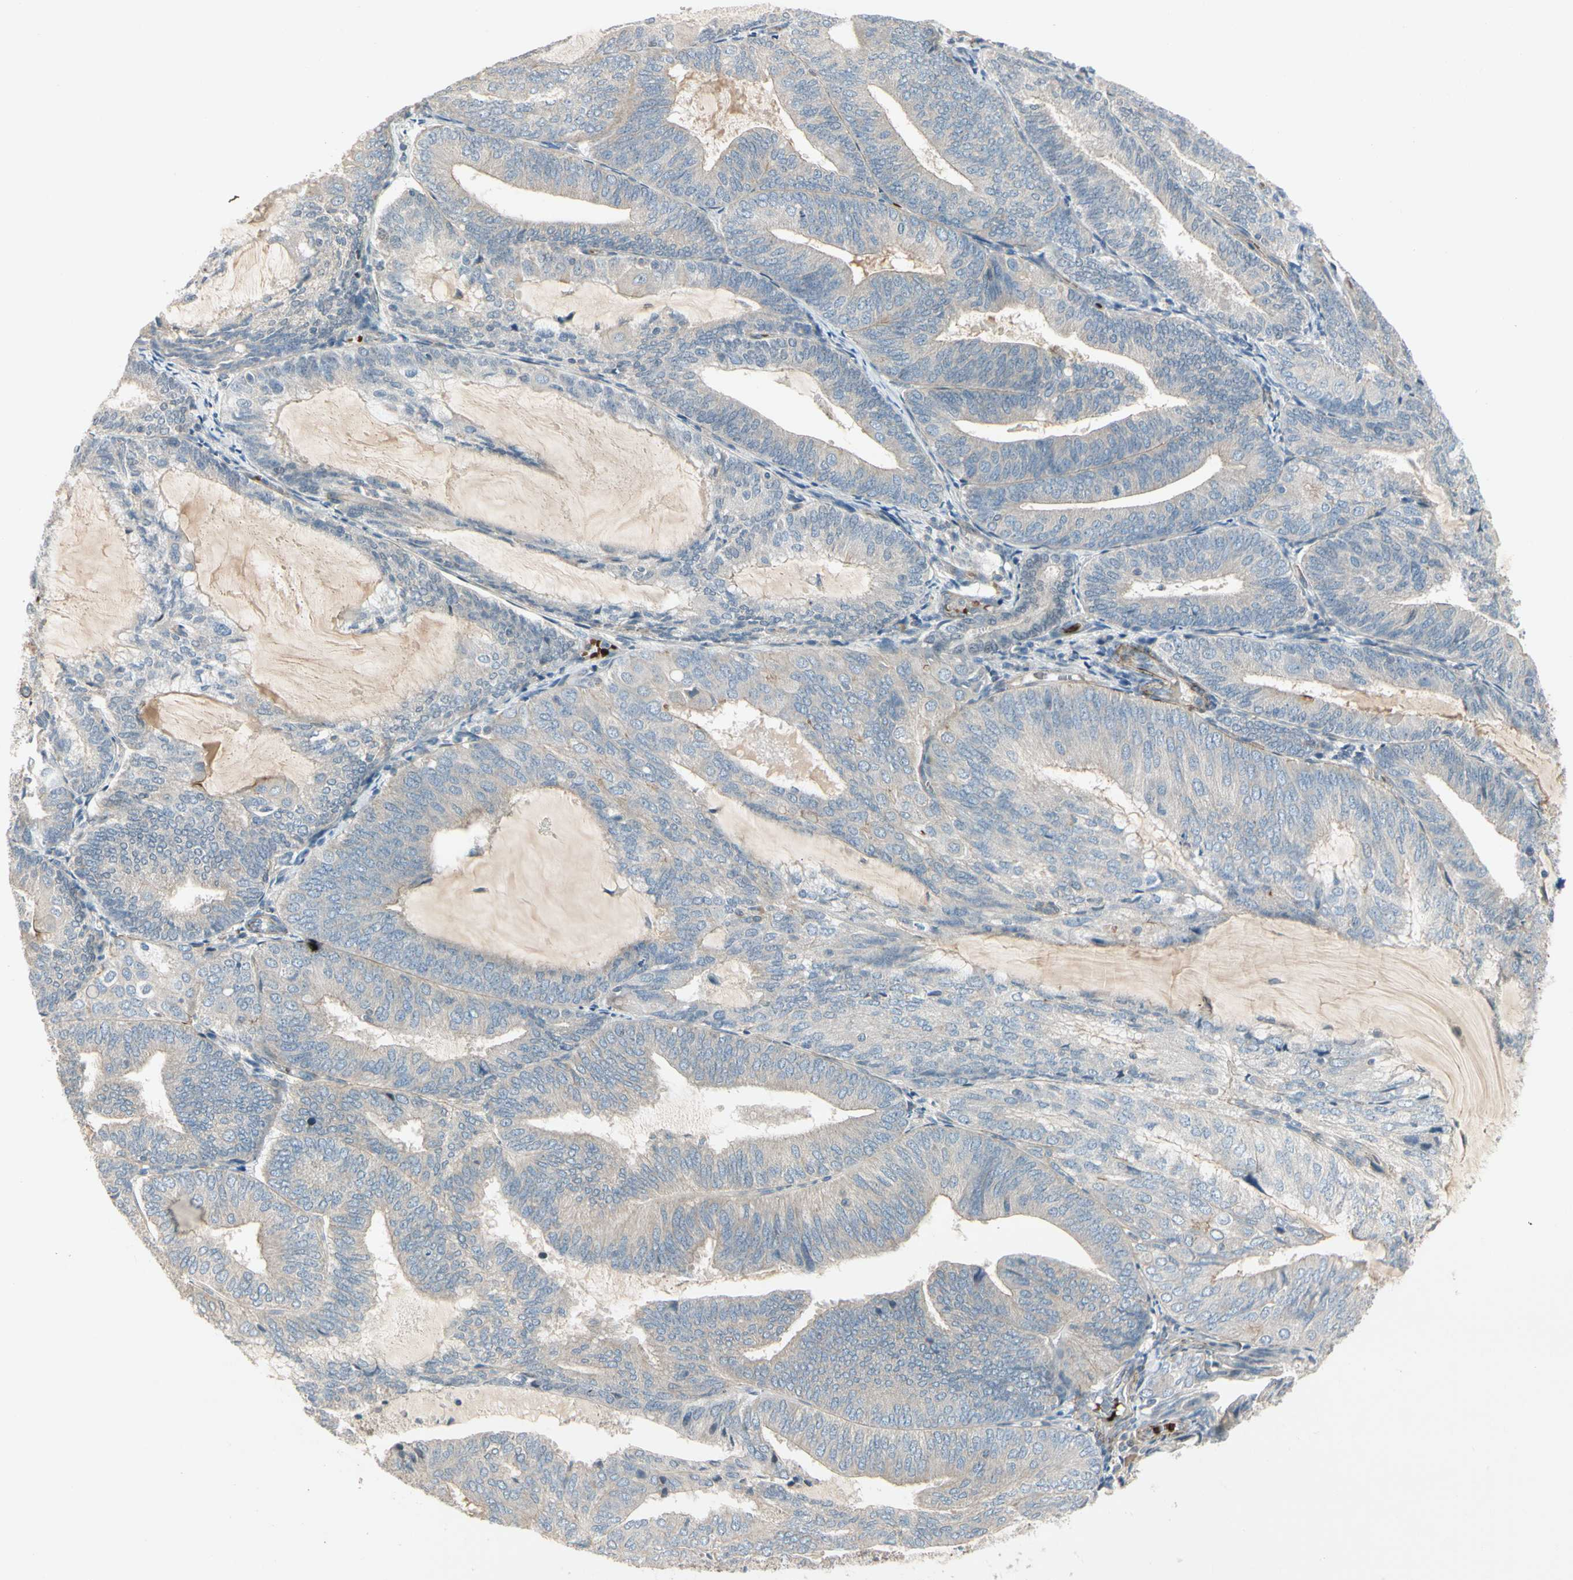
{"staining": {"intensity": "negative", "quantity": "none", "location": "none"}, "tissue": "endometrial cancer", "cell_type": "Tumor cells", "image_type": "cancer", "snomed": [{"axis": "morphology", "description": "Adenocarcinoma, NOS"}, {"axis": "topography", "description": "Endometrium"}], "caption": "This is a photomicrograph of immunohistochemistry (IHC) staining of endometrial cancer (adenocarcinoma), which shows no expression in tumor cells.", "gene": "PPP3CB", "patient": {"sex": "female", "age": 81}}